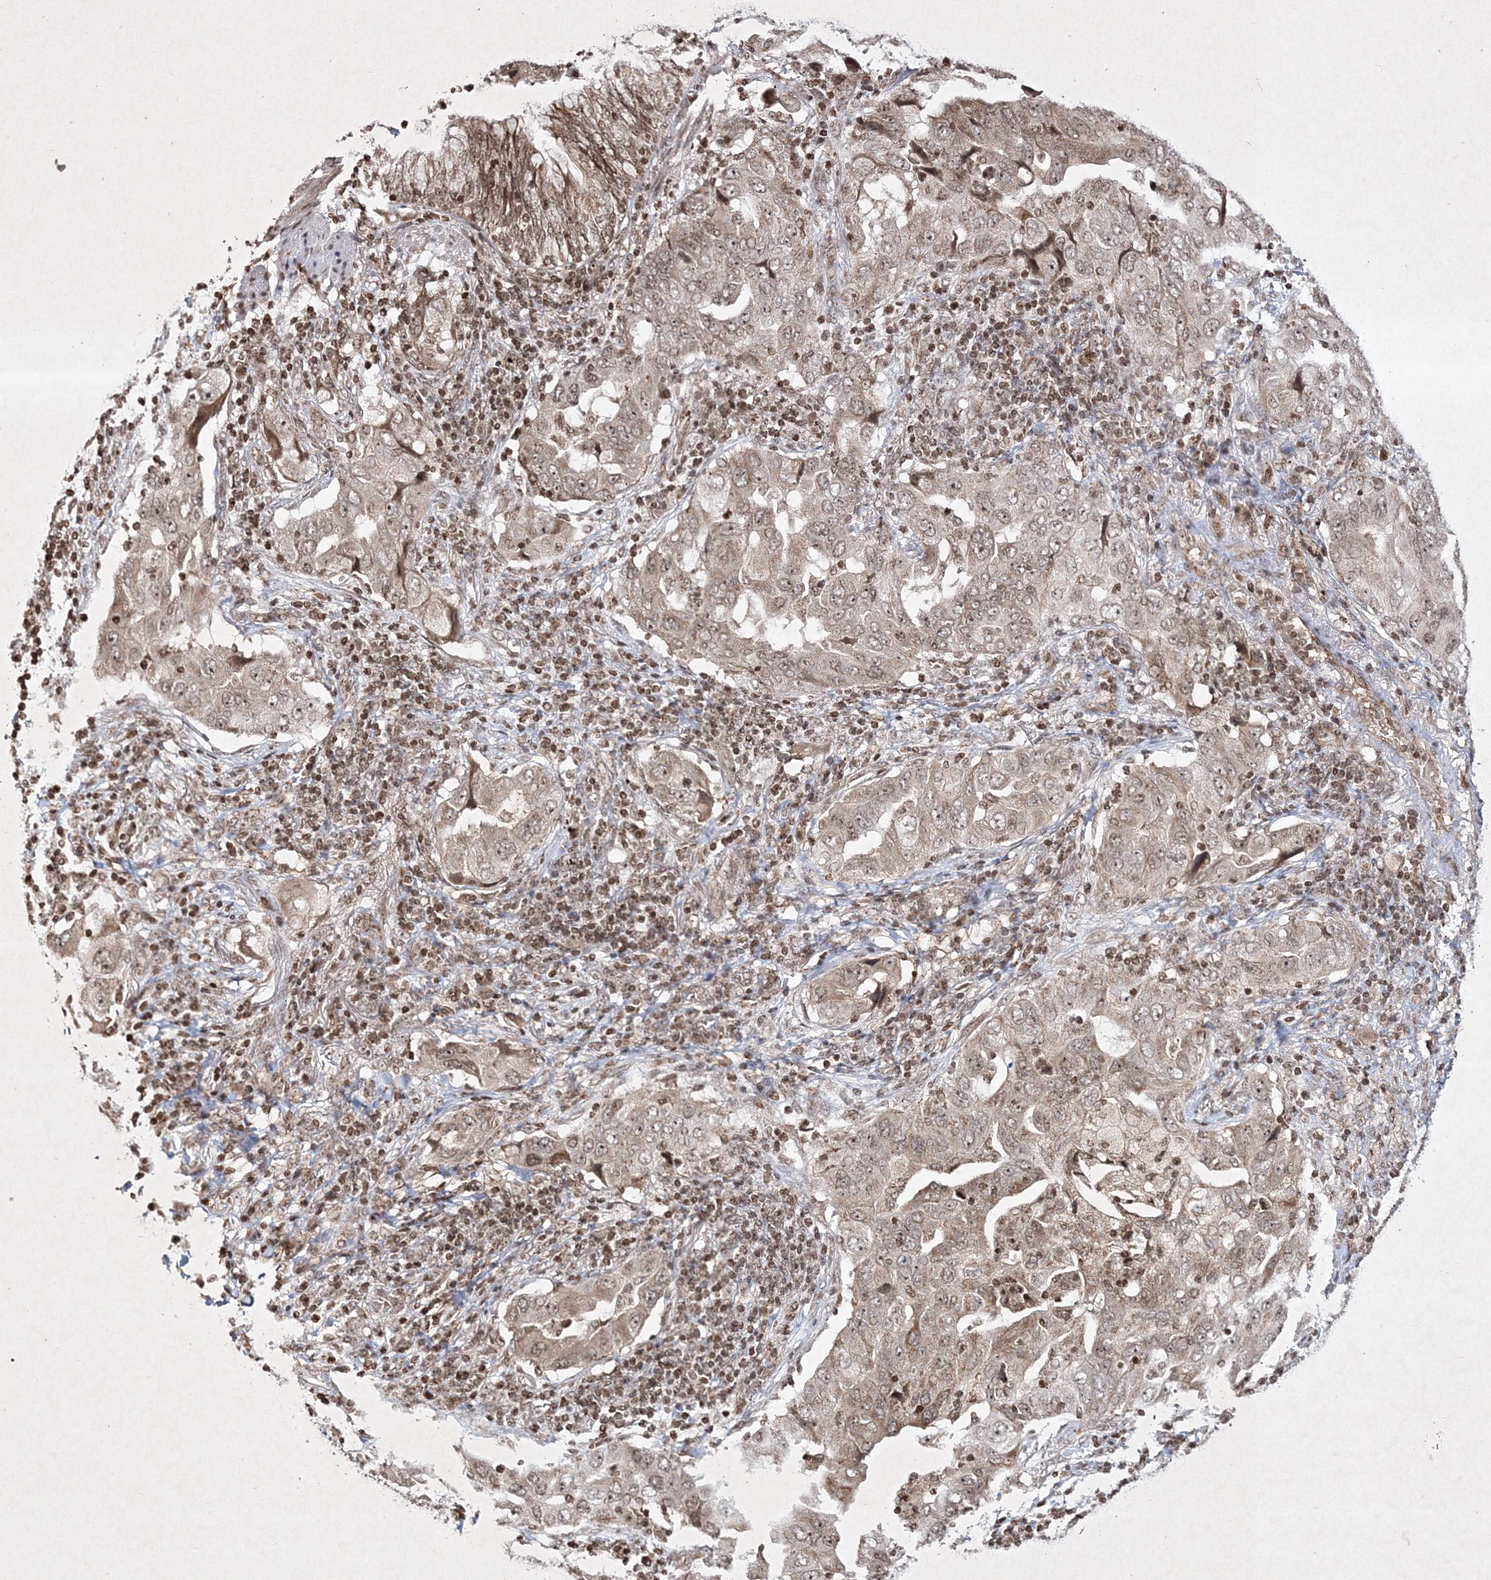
{"staining": {"intensity": "weak", "quantity": ">75%", "location": "cytoplasmic/membranous,nuclear"}, "tissue": "lung cancer", "cell_type": "Tumor cells", "image_type": "cancer", "snomed": [{"axis": "morphology", "description": "Adenocarcinoma, NOS"}, {"axis": "topography", "description": "Lung"}], "caption": "Brown immunohistochemical staining in human lung cancer demonstrates weak cytoplasmic/membranous and nuclear expression in approximately >75% of tumor cells.", "gene": "CARM1", "patient": {"sex": "female", "age": 65}}